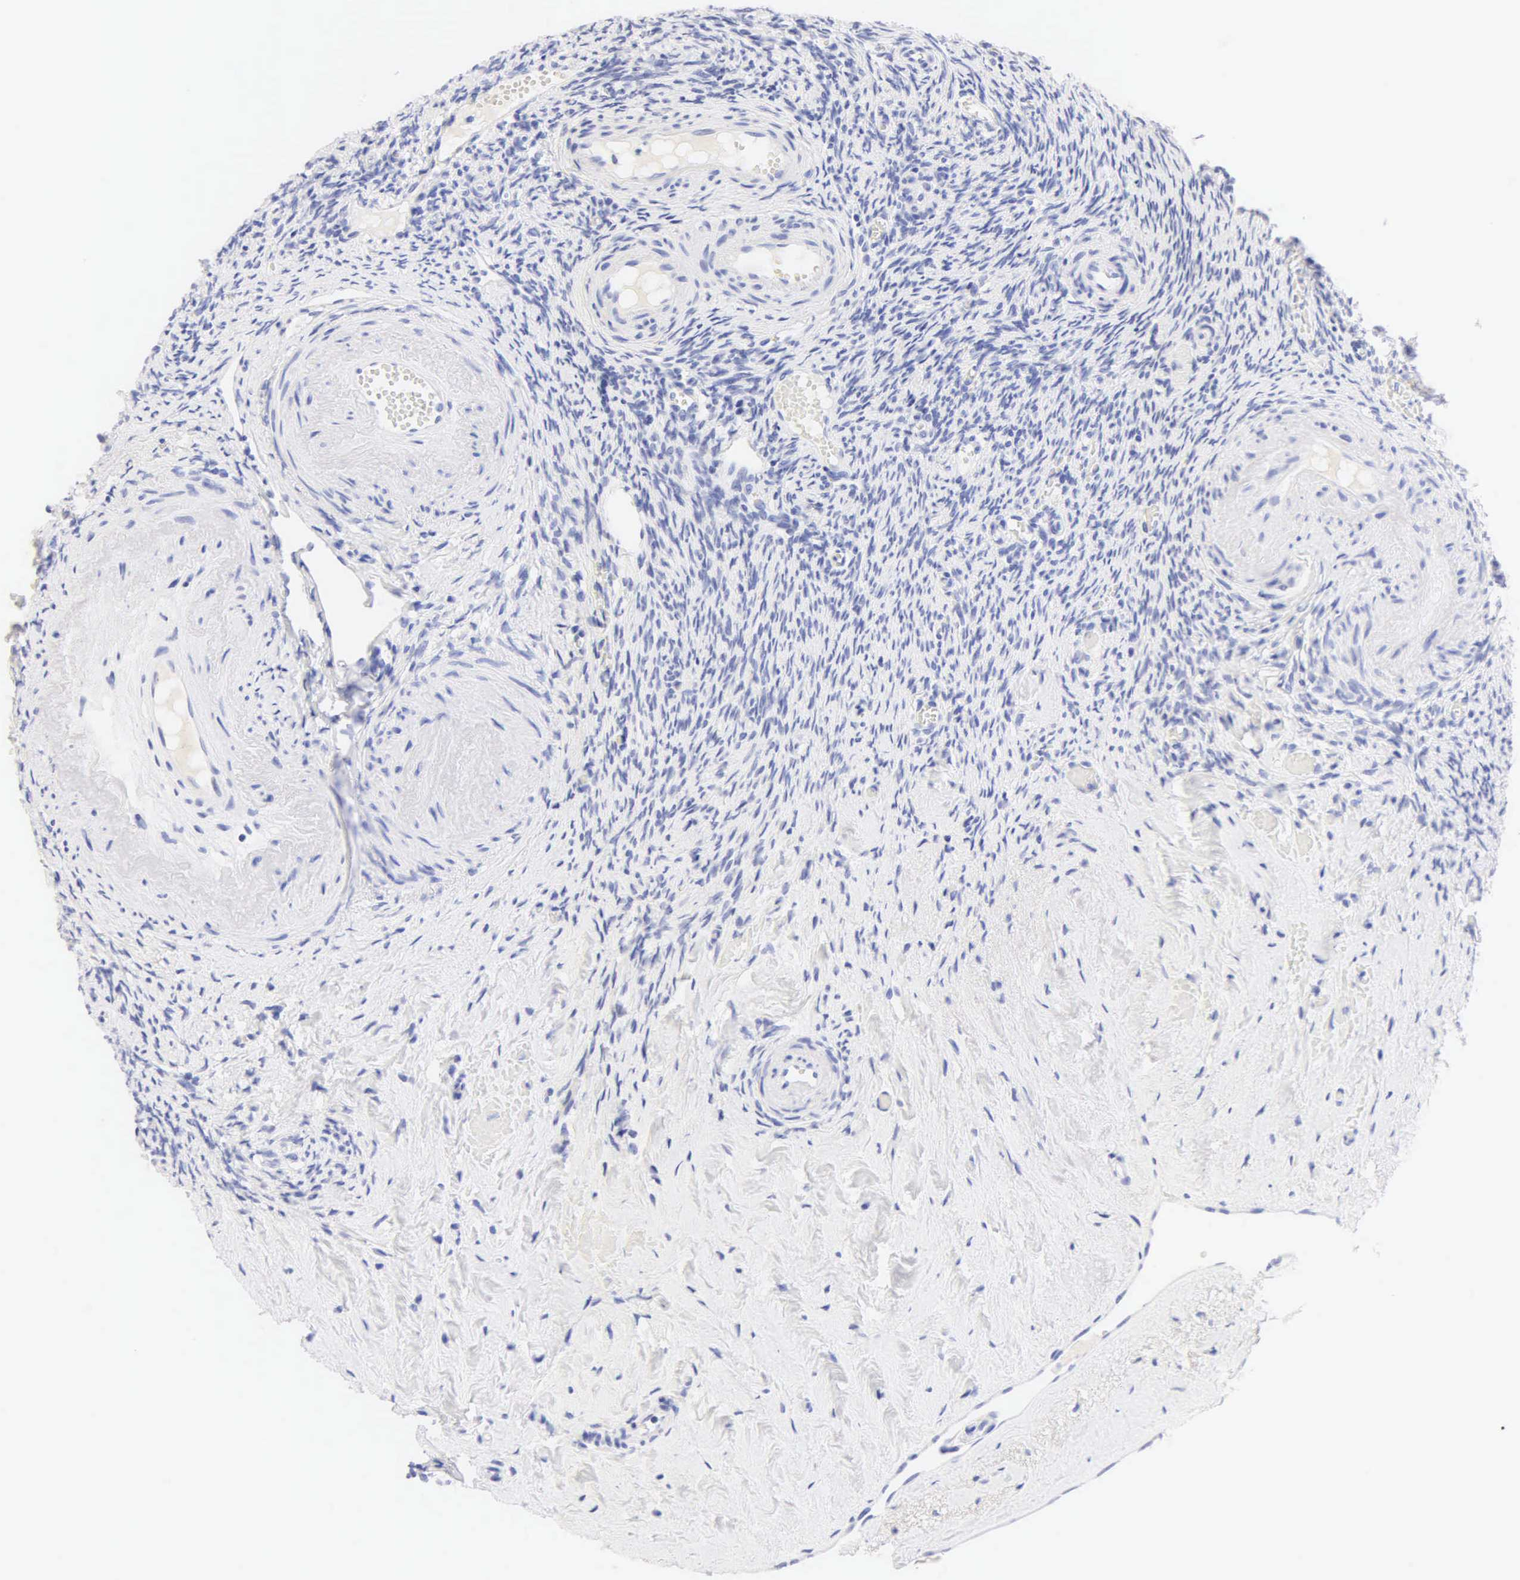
{"staining": {"intensity": "negative", "quantity": "none", "location": "none"}, "tissue": "ovary", "cell_type": "Follicle cells", "image_type": "normal", "snomed": [{"axis": "morphology", "description": "Normal tissue, NOS"}, {"axis": "topography", "description": "Ovary"}], "caption": "Immunohistochemistry of normal ovary demonstrates no staining in follicle cells. The staining was performed using DAB to visualize the protein expression in brown, while the nuclei were stained in blue with hematoxylin (Magnification: 20x).", "gene": "NKX2", "patient": {"sex": "female", "age": 63}}